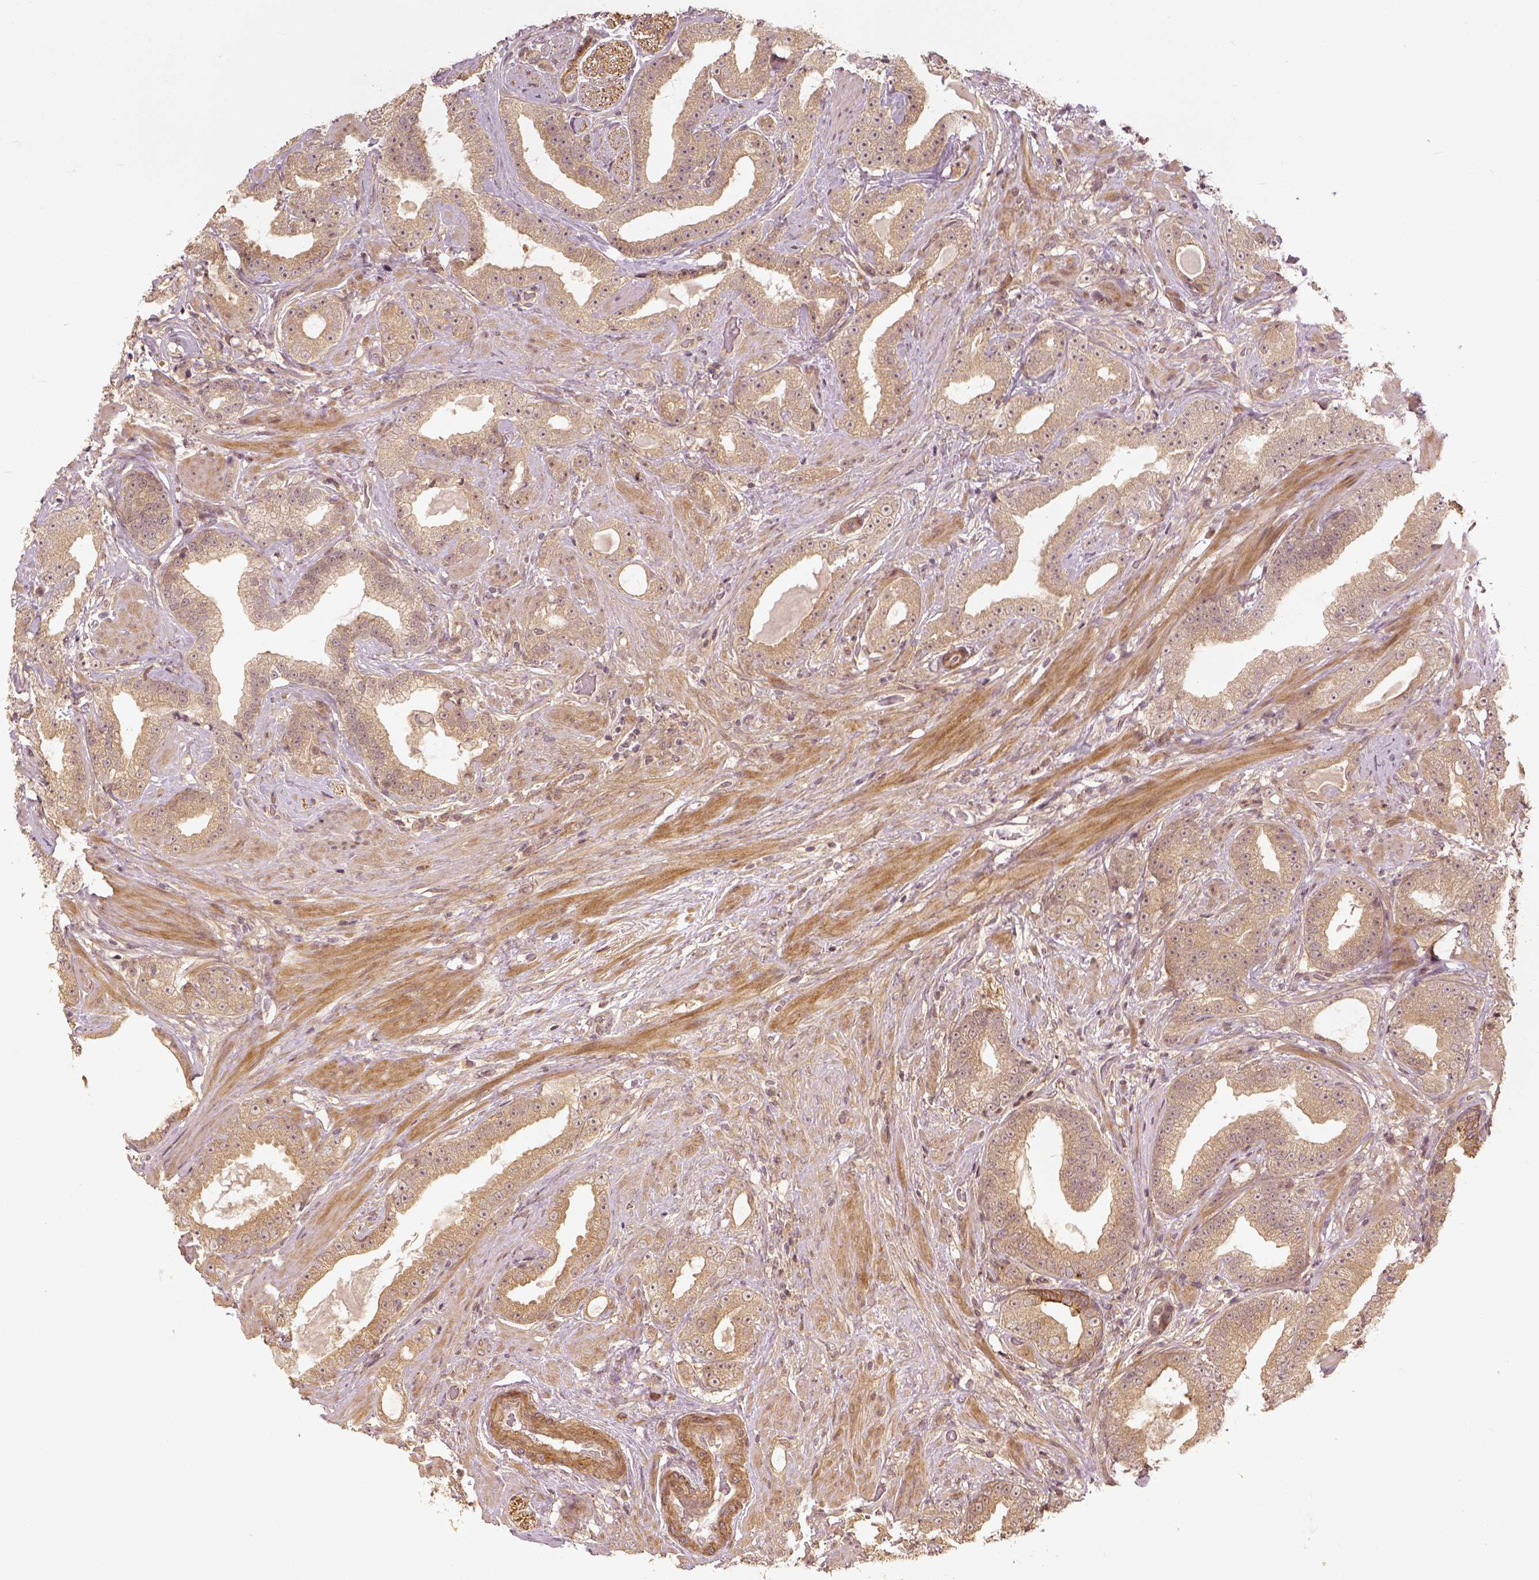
{"staining": {"intensity": "weak", "quantity": ">75%", "location": "cytoplasmic/membranous"}, "tissue": "prostate cancer", "cell_type": "Tumor cells", "image_type": "cancer", "snomed": [{"axis": "morphology", "description": "Adenocarcinoma, Low grade"}, {"axis": "topography", "description": "Prostate"}], "caption": "Brown immunohistochemical staining in human prostate low-grade adenocarcinoma exhibits weak cytoplasmic/membranous staining in about >75% of tumor cells.", "gene": "VEGFA", "patient": {"sex": "male", "age": 60}}